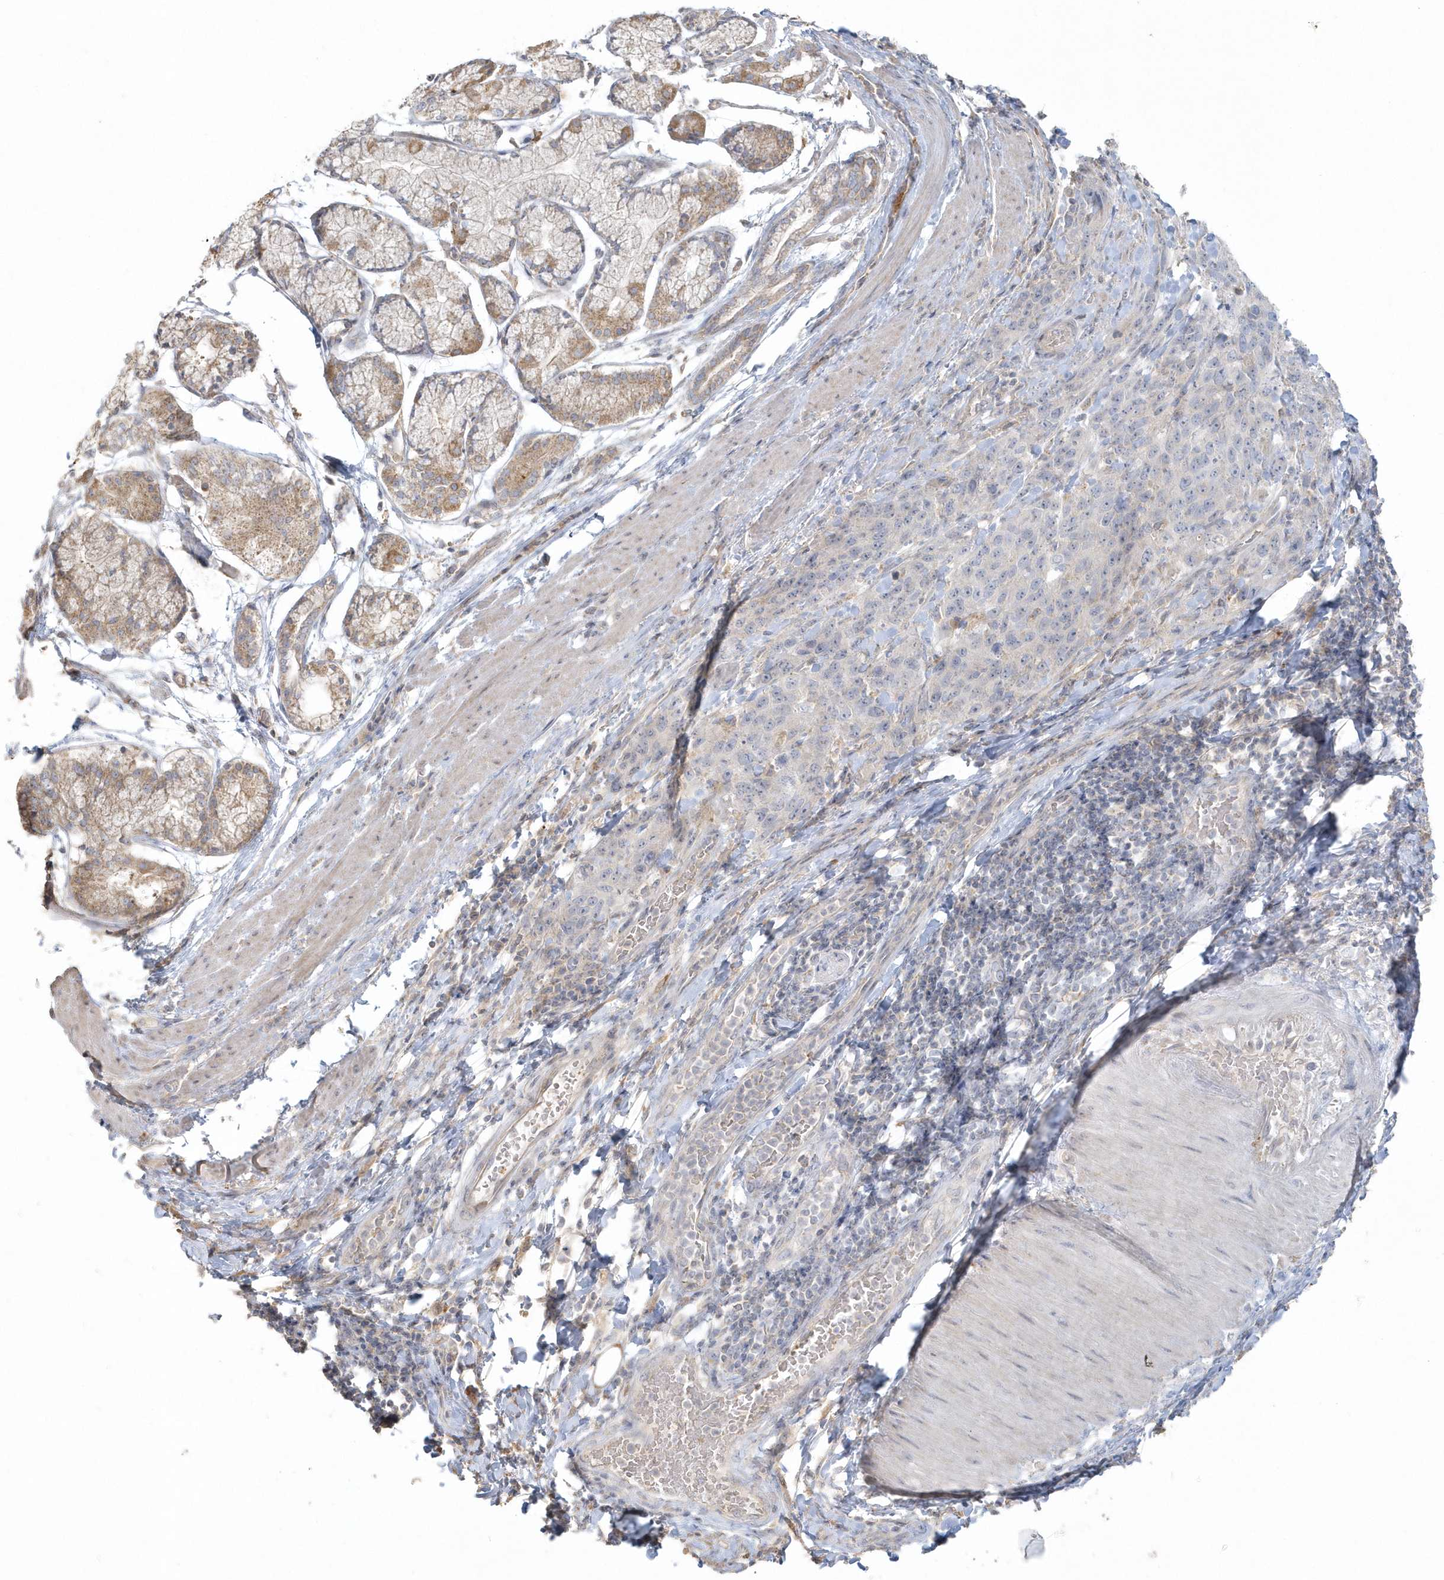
{"staining": {"intensity": "negative", "quantity": "none", "location": "none"}, "tissue": "stomach cancer", "cell_type": "Tumor cells", "image_type": "cancer", "snomed": [{"axis": "morphology", "description": "Normal tissue, NOS"}, {"axis": "morphology", "description": "Adenocarcinoma, NOS"}, {"axis": "topography", "description": "Lymph node"}, {"axis": "topography", "description": "Stomach"}], "caption": "This is an immunohistochemistry (IHC) photomicrograph of human adenocarcinoma (stomach). There is no expression in tumor cells.", "gene": "BLTP3A", "patient": {"sex": "male", "age": 48}}